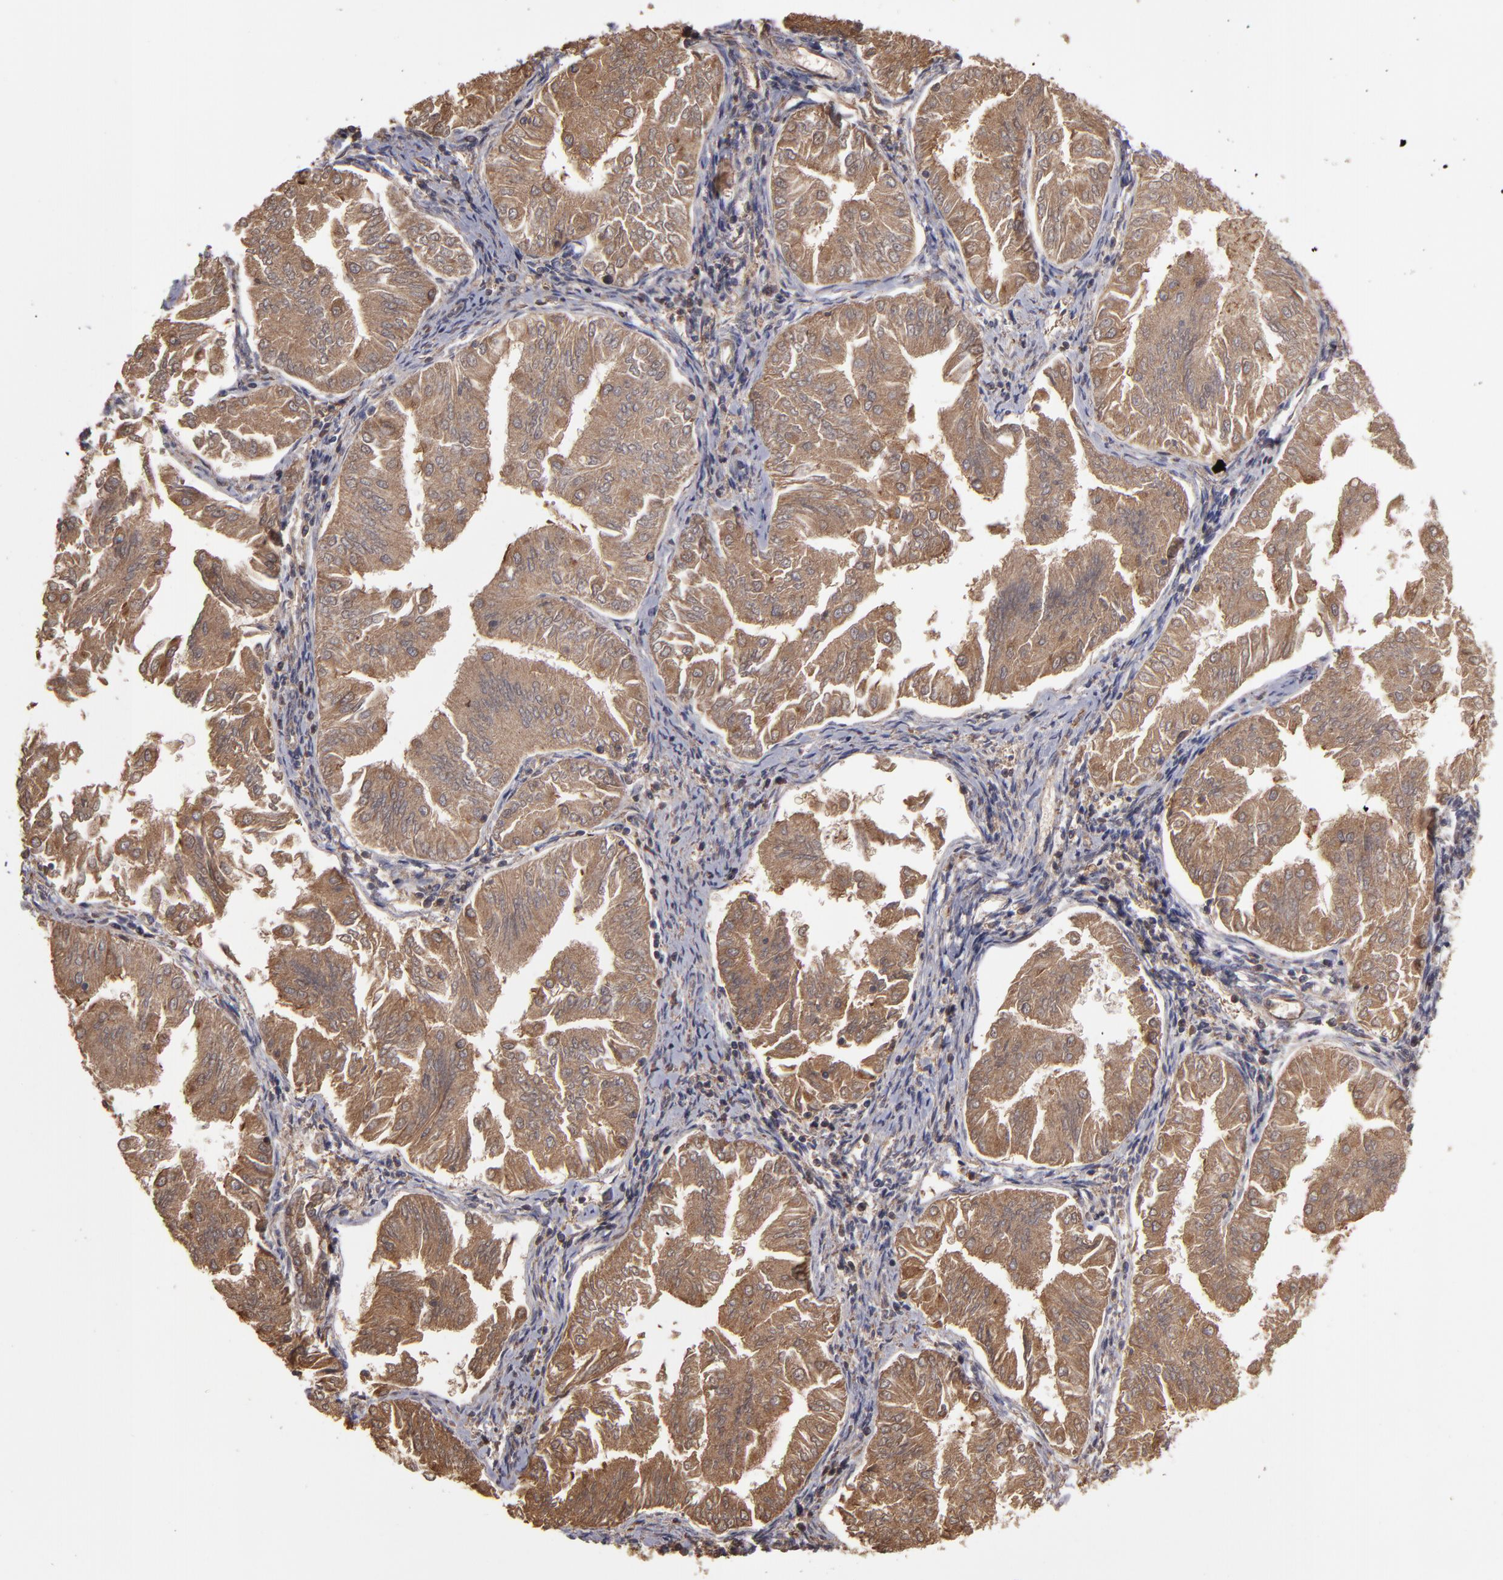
{"staining": {"intensity": "moderate", "quantity": ">75%", "location": "cytoplasmic/membranous"}, "tissue": "endometrial cancer", "cell_type": "Tumor cells", "image_type": "cancer", "snomed": [{"axis": "morphology", "description": "Adenocarcinoma, NOS"}, {"axis": "topography", "description": "Endometrium"}], "caption": "Immunohistochemical staining of endometrial cancer displays moderate cytoplasmic/membranous protein staining in approximately >75% of tumor cells.", "gene": "RPS6KA6", "patient": {"sex": "female", "age": 53}}